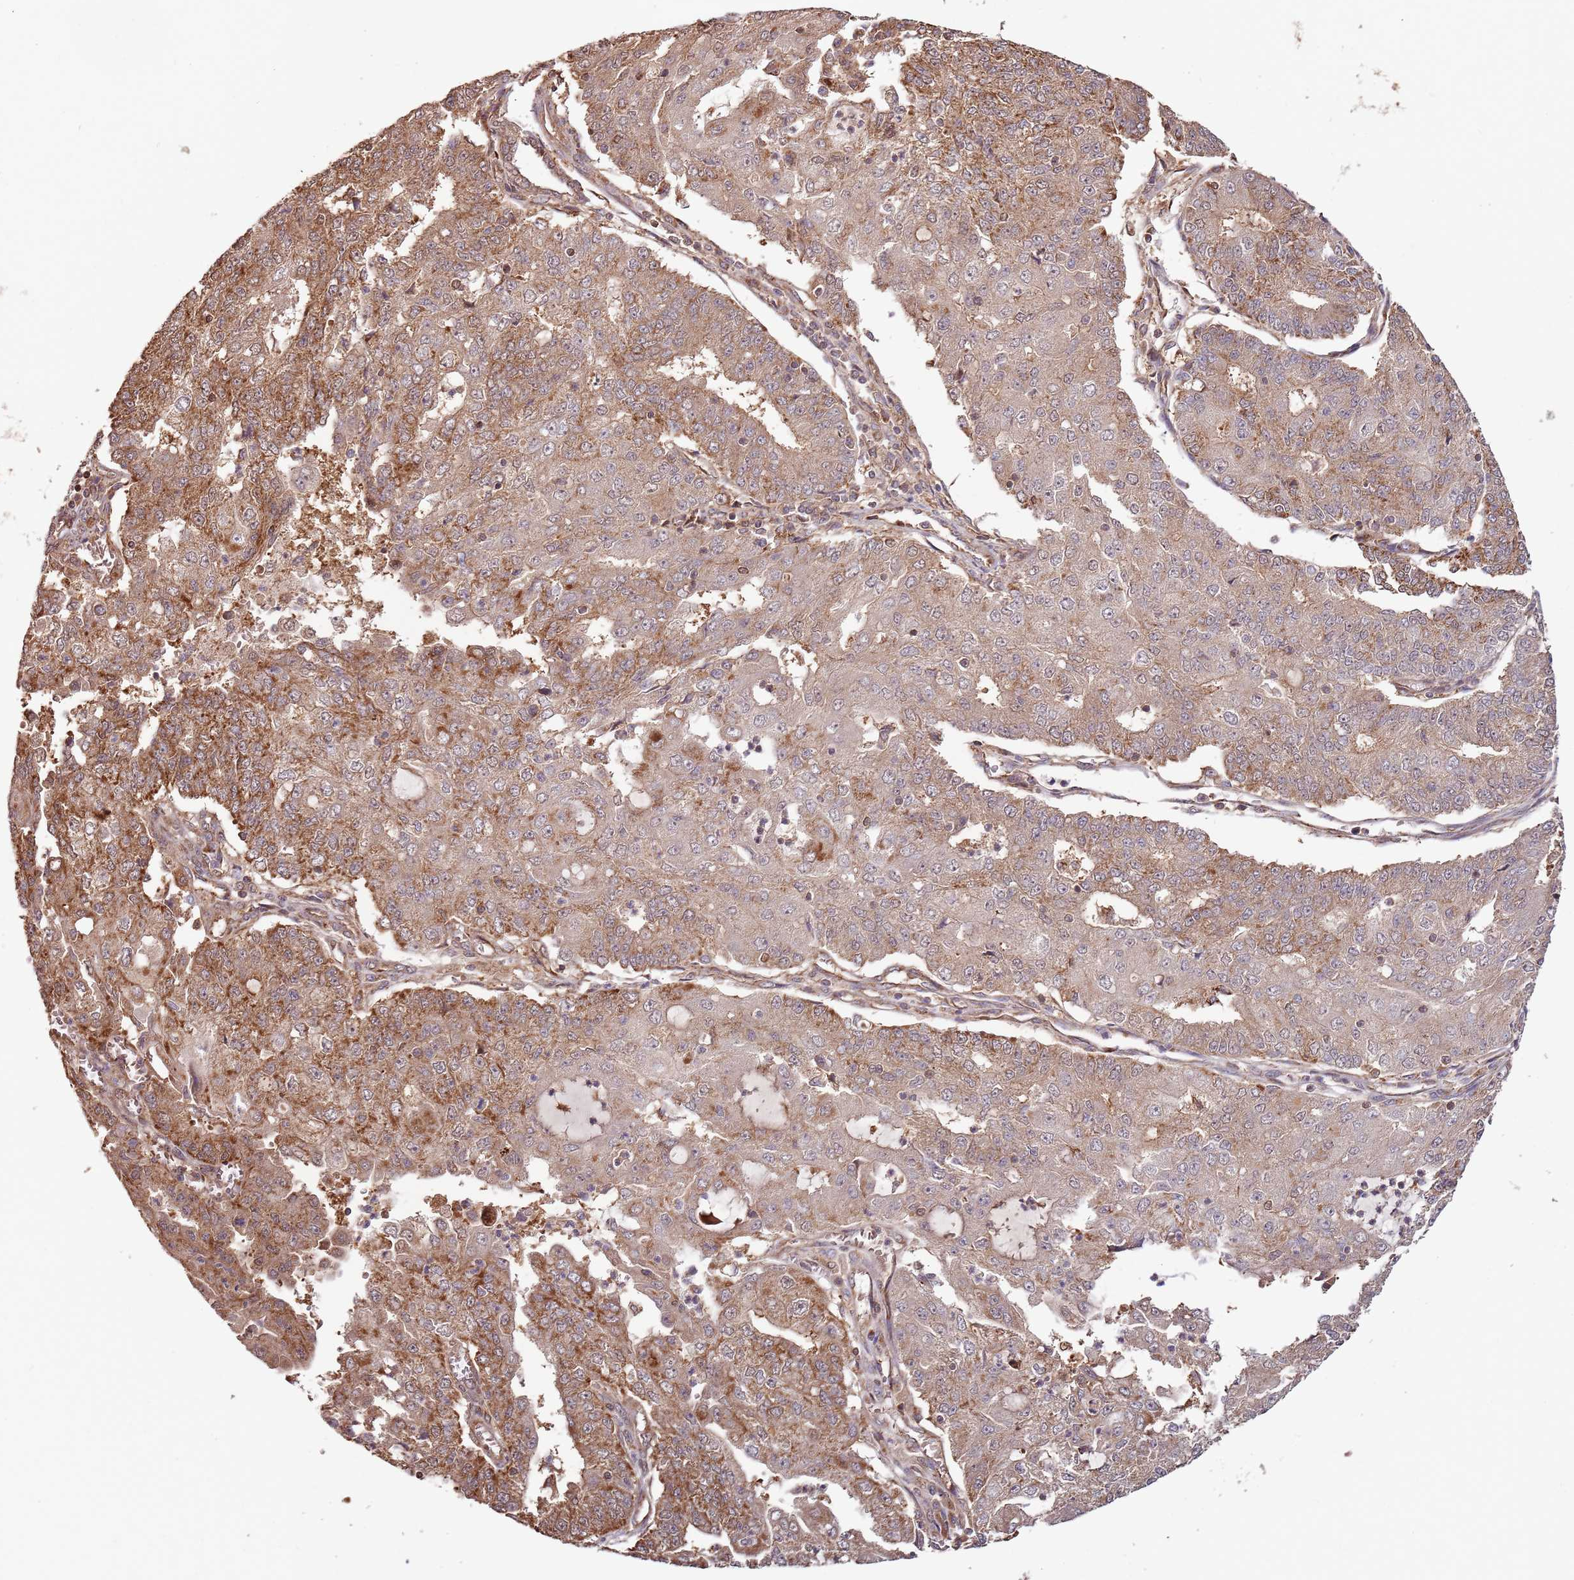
{"staining": {"intensity": "moderate", "quantity": ">75%", "location": "cytoplasmic/membranous"}, "tissue": "endometrial cancer", "cell_type": "Tumor cells", "image_type": "cancer", "snomed": [{"axis": "morphology", "description": "Adenocarcinoma, NOS"}, {"axis": "topography", "description": "Endometrium"}], "caption": "Protein analysis of endometrial cancer (adenocarcinoma) tissue displays moderate cytoplasmic/membranous positivity in approximately >75% of tumor cells.", "gene": "IL17RD", "patient": {"sex": "female", "age": 56}}